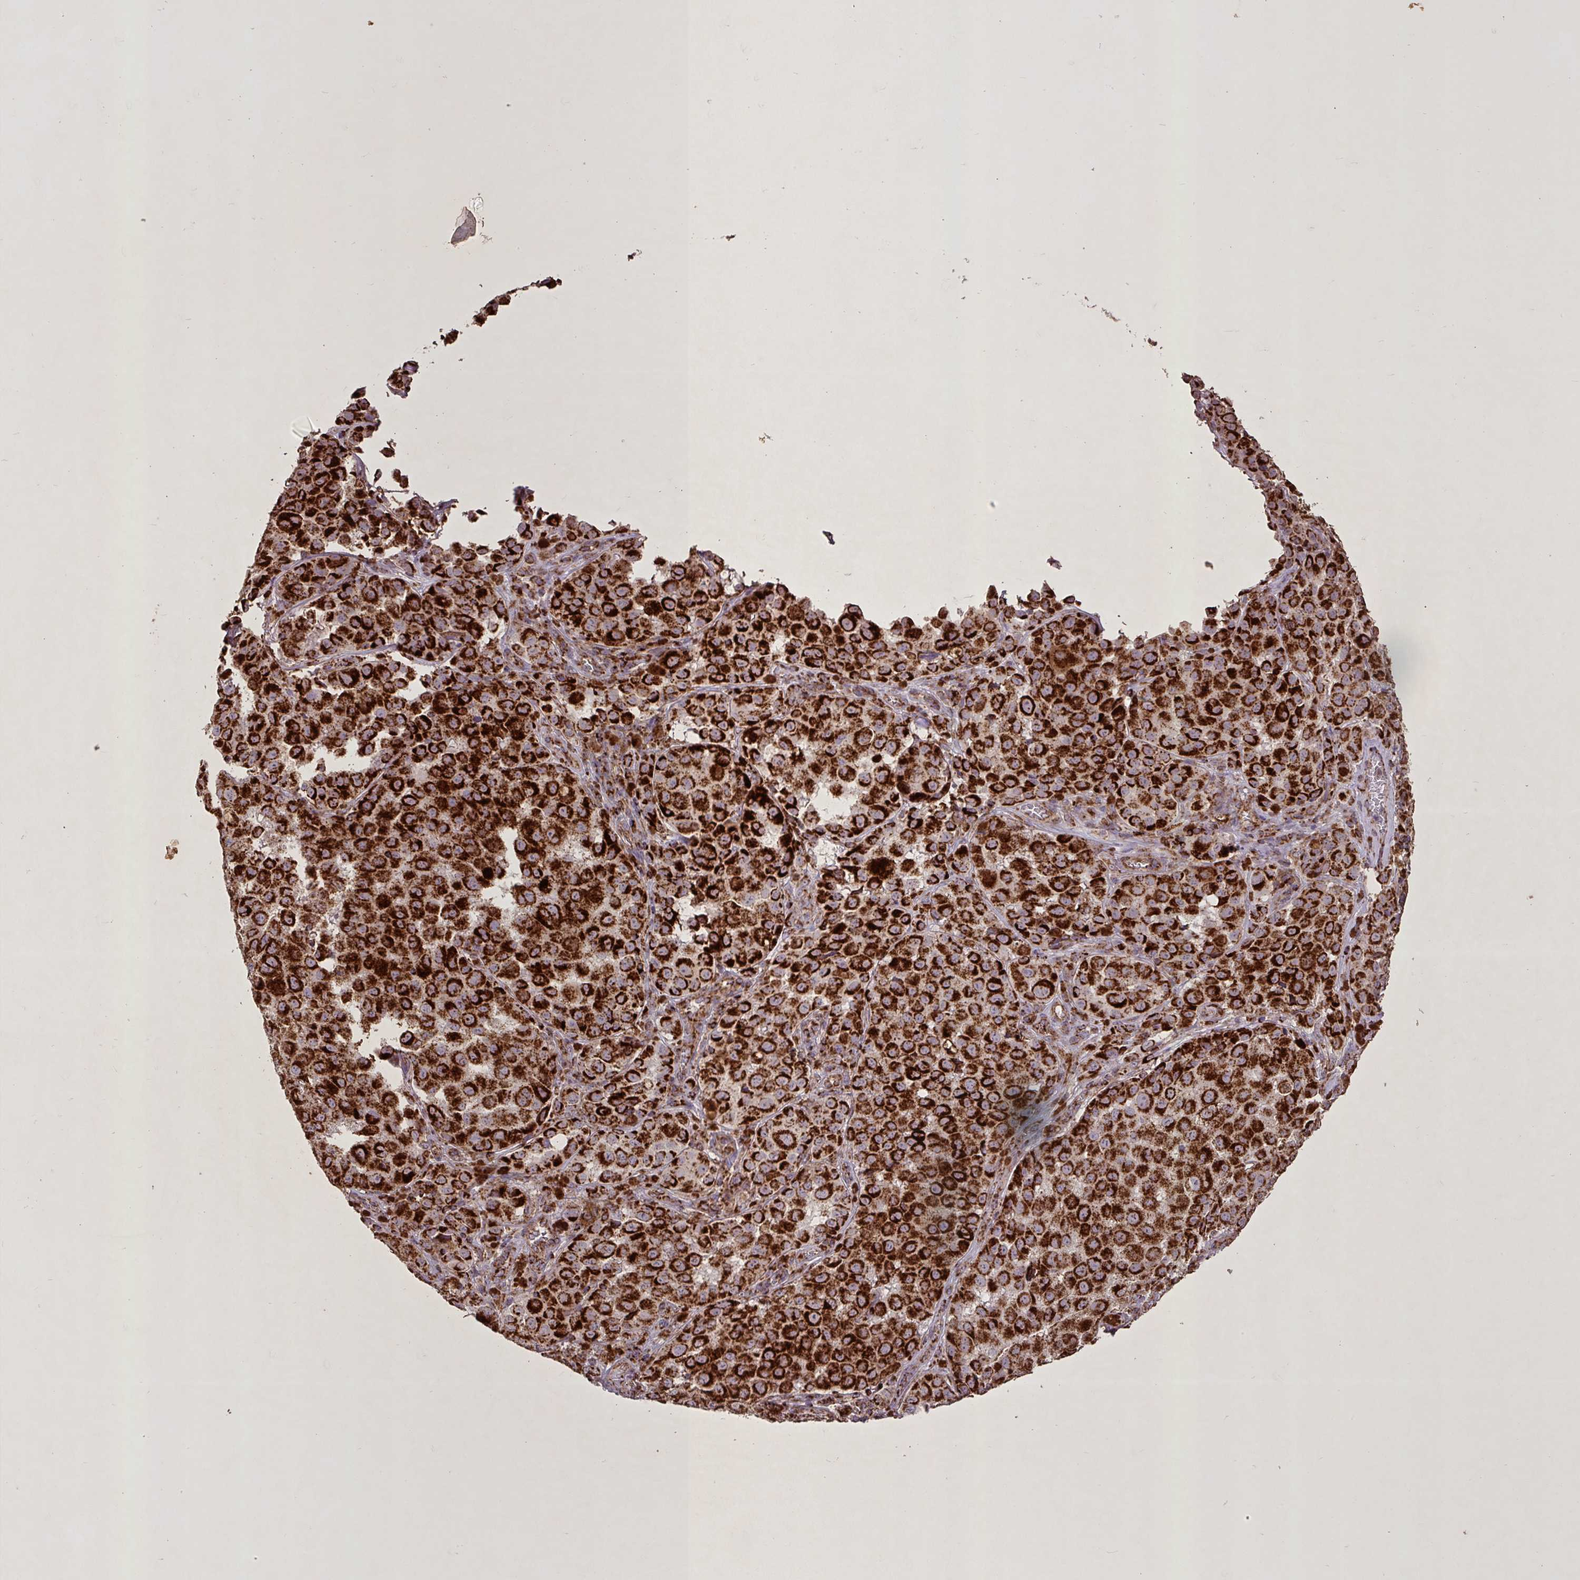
{"staining": {"intensity": "strong", "quantity": ">75%", "location": "cytoplasmic/membranous"}, "tissue": "melanoma", "cell_type": "Tumor cells", "image_type": "cancer", "snomed": [{"axis": "morphology", "description": "Malignant melanoma, NOS"}, {"axis": "topography", "description": "Skin"}], "caption": "A brown stain labels strong cytoplasmic/membranous staining of a protein in human malignant melanoma tumor cells. (DAB = brown stain, brightfield microscopy at high magnification).", "gene": "AGK", "patient": {"sex": "male", "age": 64}}